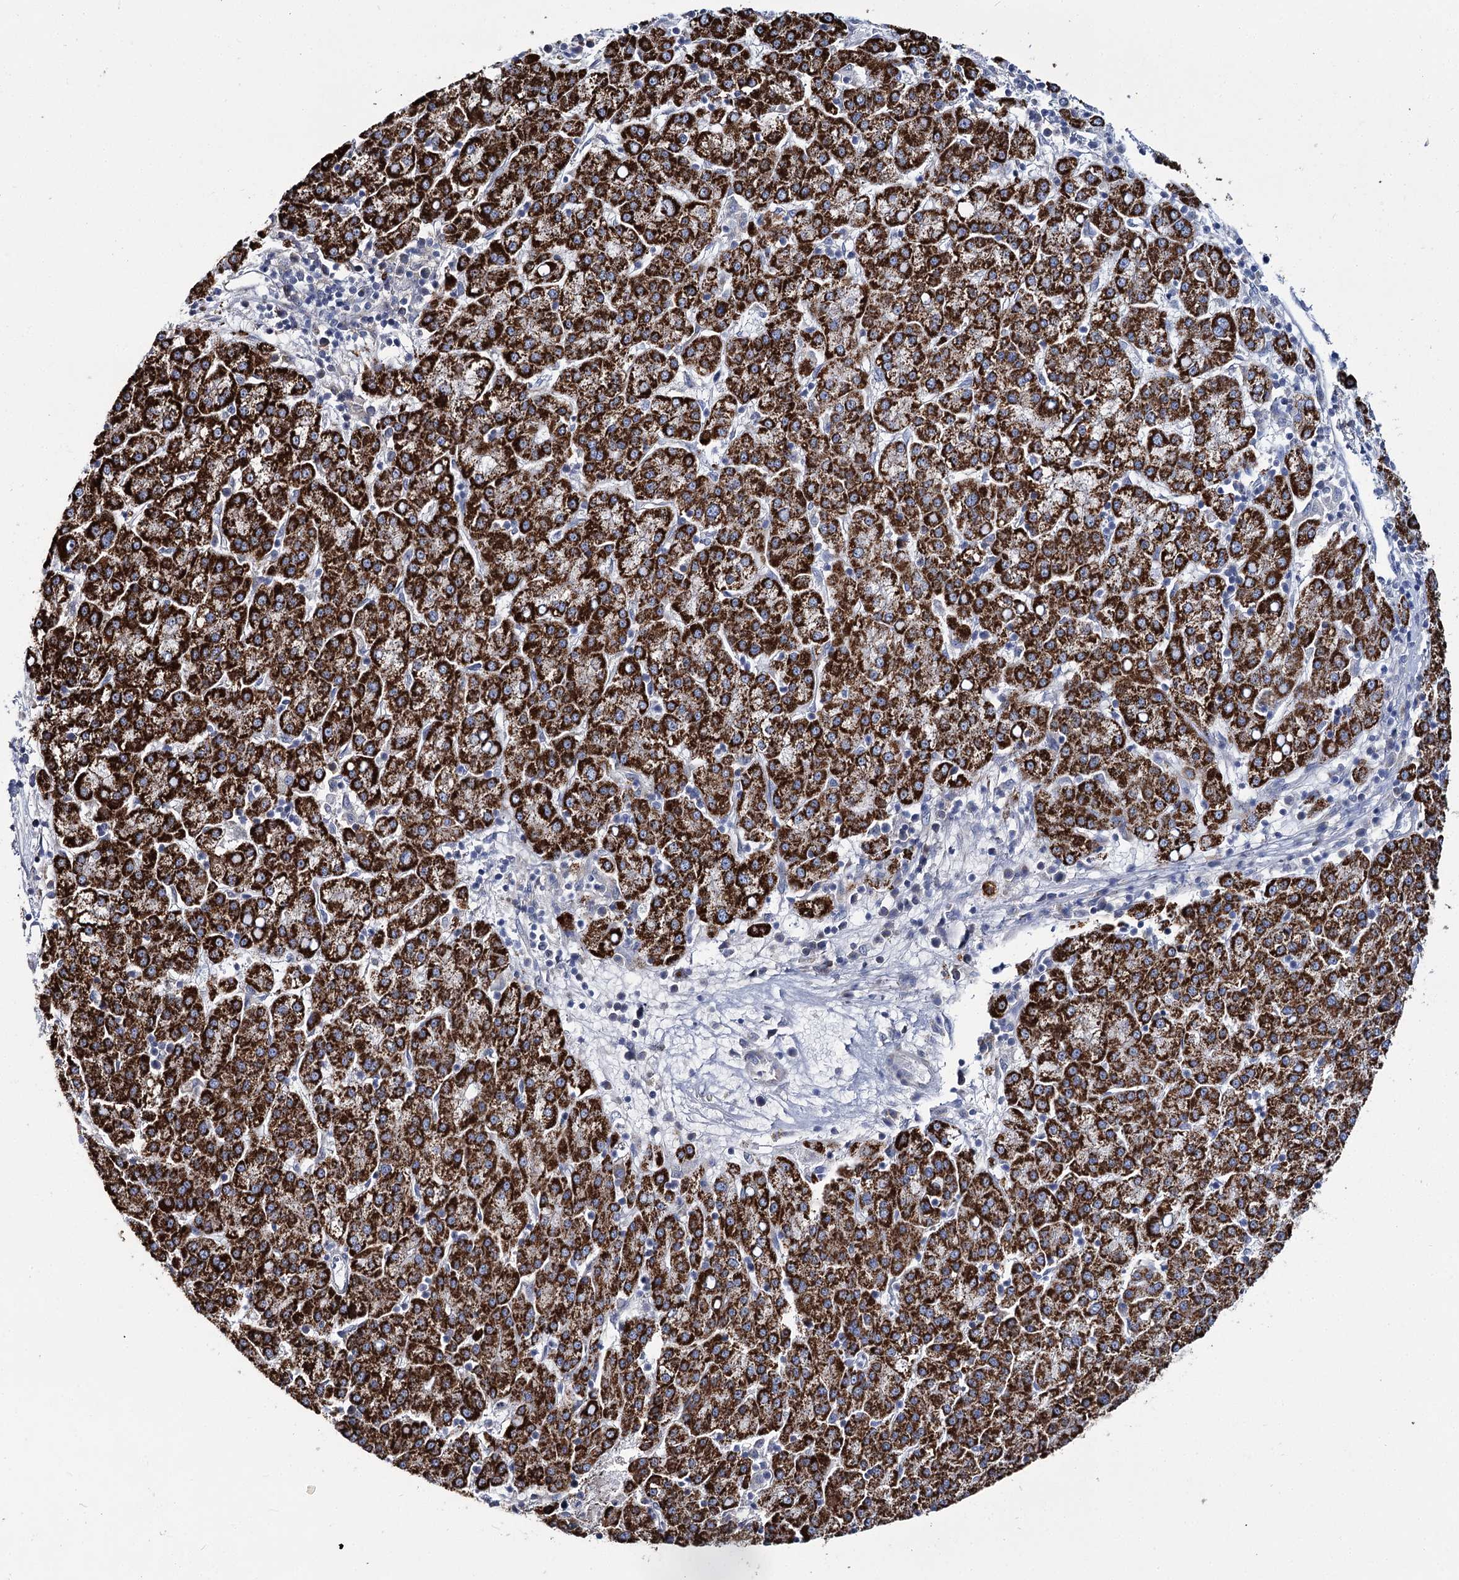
{"staining": {"intensity": "strong", "quantity": ">75%", "location": "cytoplasmic/membranous"}, "tissue": "liver cancer", "cell_type": "Tumor cells", "image_type": "cancer", "snomed": [{"axis": "morphology", "description": "Carcinoma, Hepatocellular, NOS"}, {"axis": "topography", "description": "Liver"}], "caption": "Tumor cells reveal high levels of strong cytoplasmic/membranous staining in approximately >75% of cells in hepatocellular carcinoma (liver). (Stains: DAB (3,3'-diaminobenzidine) in brown, nuclei in blue, Microscopy: brightfield microscopy at high magnification).", "gene": "THUMPD3", "patient": {"sex": "female", "age": 58}}